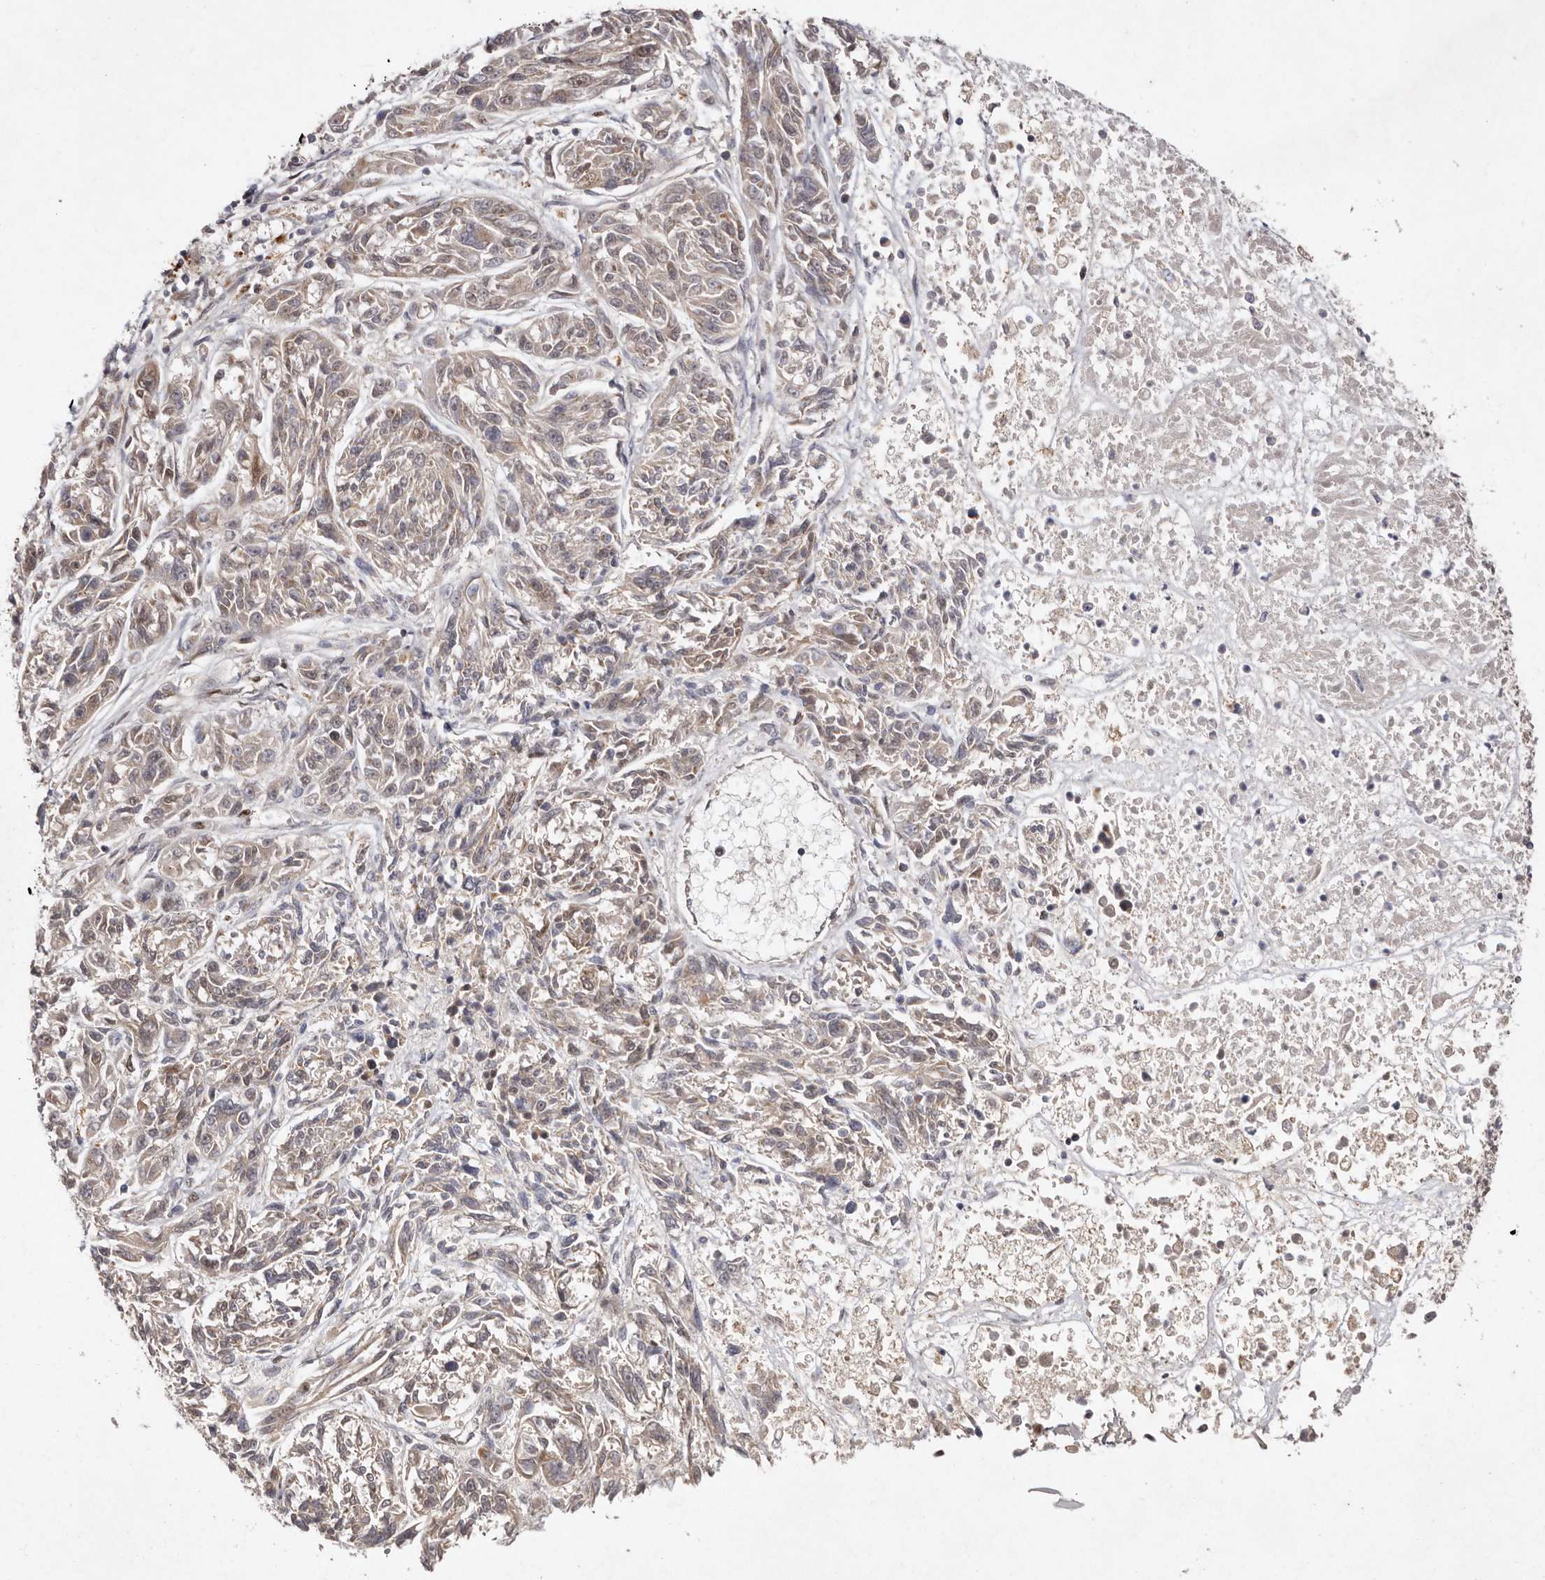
{"staining": {"intensity": "weak", "quantity": "<25%", "location": "cytoplasmic/membranous"}, "tissue": "melanoma", "cell_type": "Tumor cells", "image_type": "cancer", "snomed": [{"axis": "morphology", "description": "Malignant melanoma, NOS"}, {"axis": "topography", "description": "Skin"}], "caption": "Tumor cells show no significant protein expression in melanoma.", "gene": "KLF7", "patient": {"sex": "male", "age": 53}}